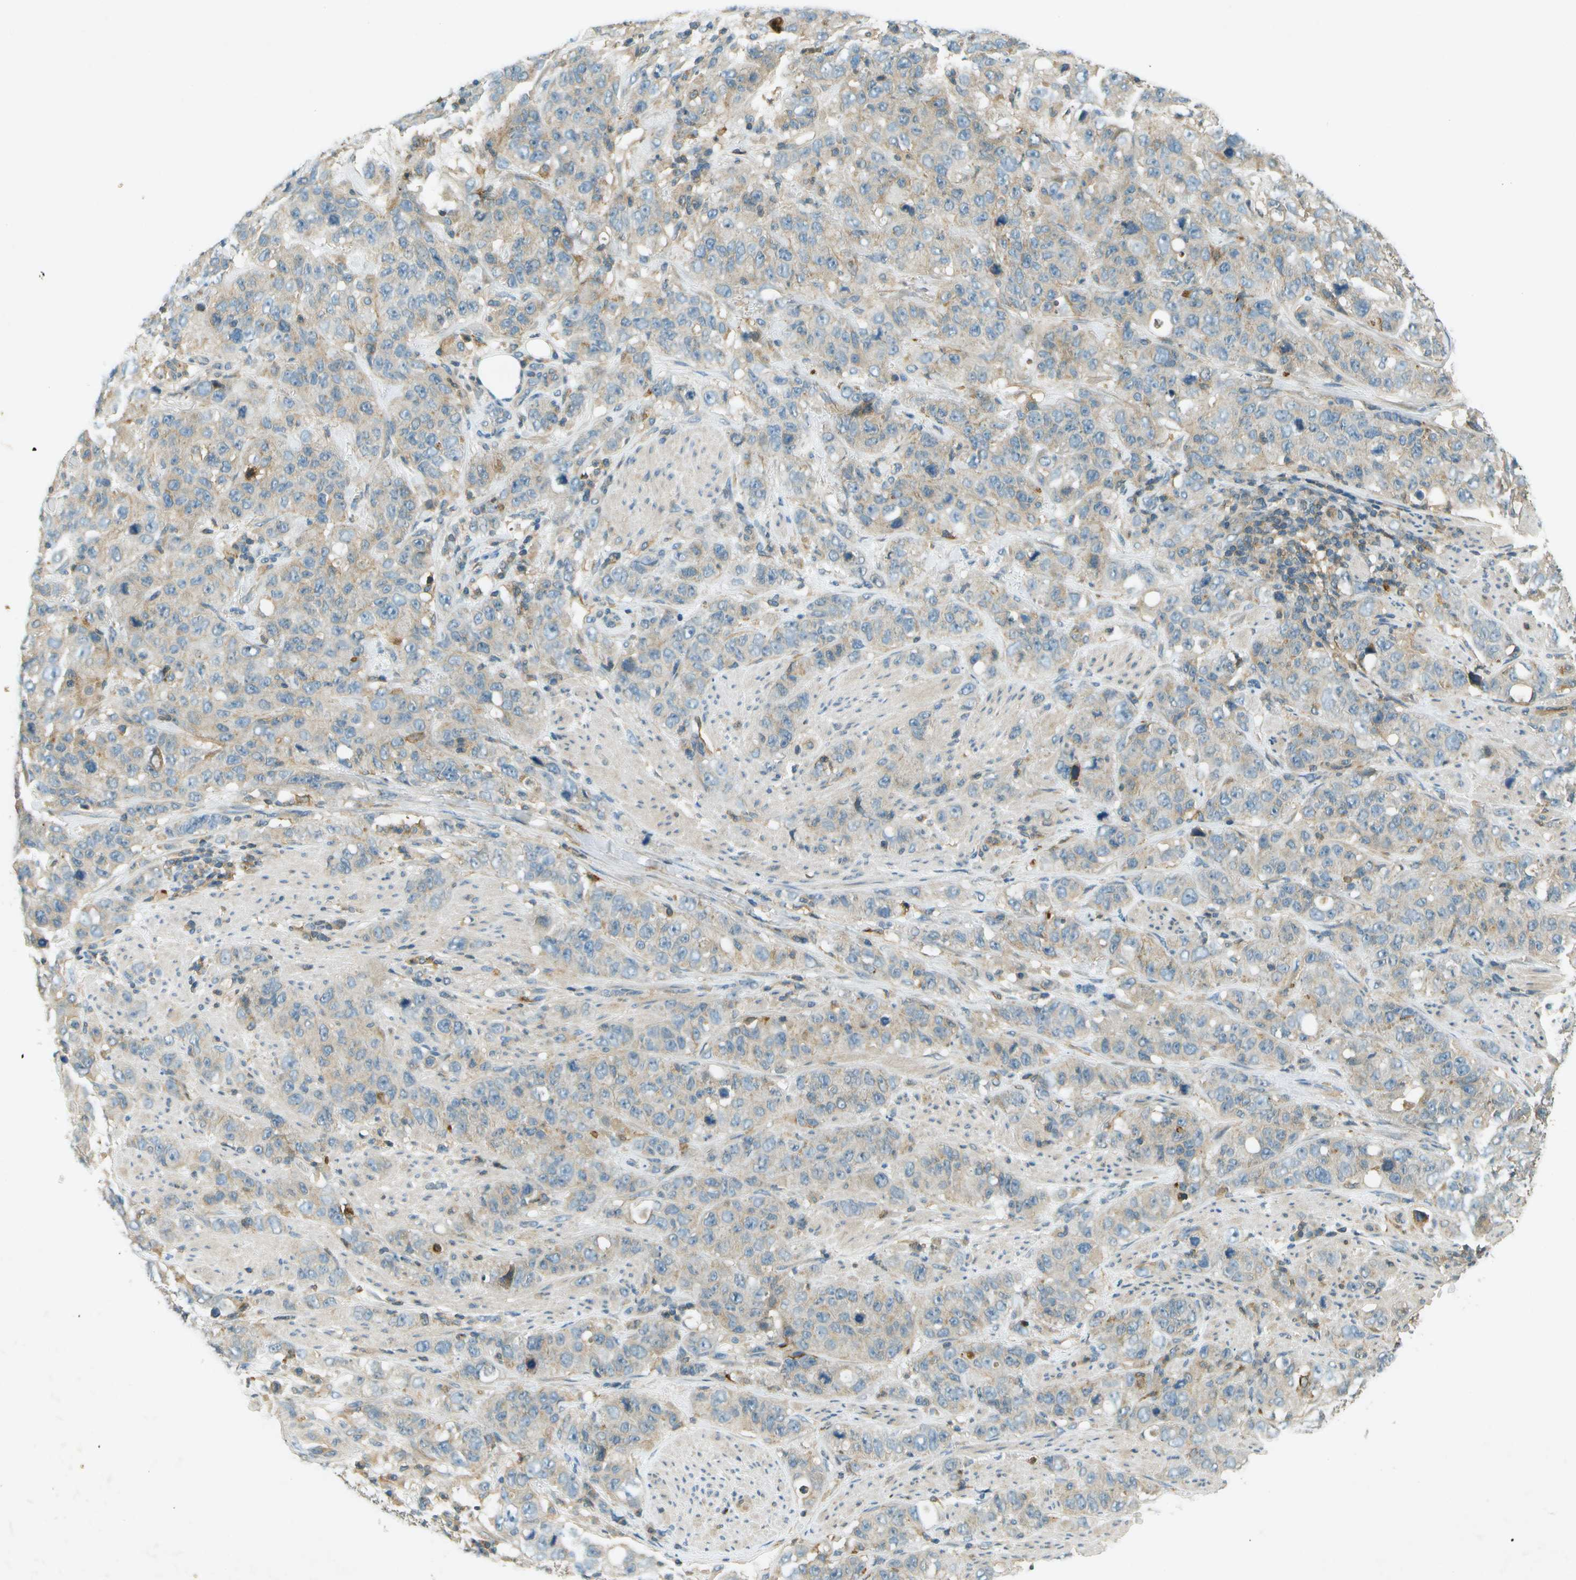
{"staining": {"intensity": "weak", "quantity": "25%-75%", "location": "cytoplasmic/membranous"}, "tissue": "stomach cancer", "cell_type": "Tumor cells", "image_type": "cancer", "snomed": [{"axis": "morphology", "description": "Adenocarcinoma, NOS"}, {"axis": "topography", "description": "Stomach"}], "caption": "IHC of stomach cancer (adenocarcinoma) shows low levels of weak cytoplasmic/membranous expression in about 25%-75% of tumor cells.", "gene": "NUDT4", "patient": {"sex": "male", "age": 48}}